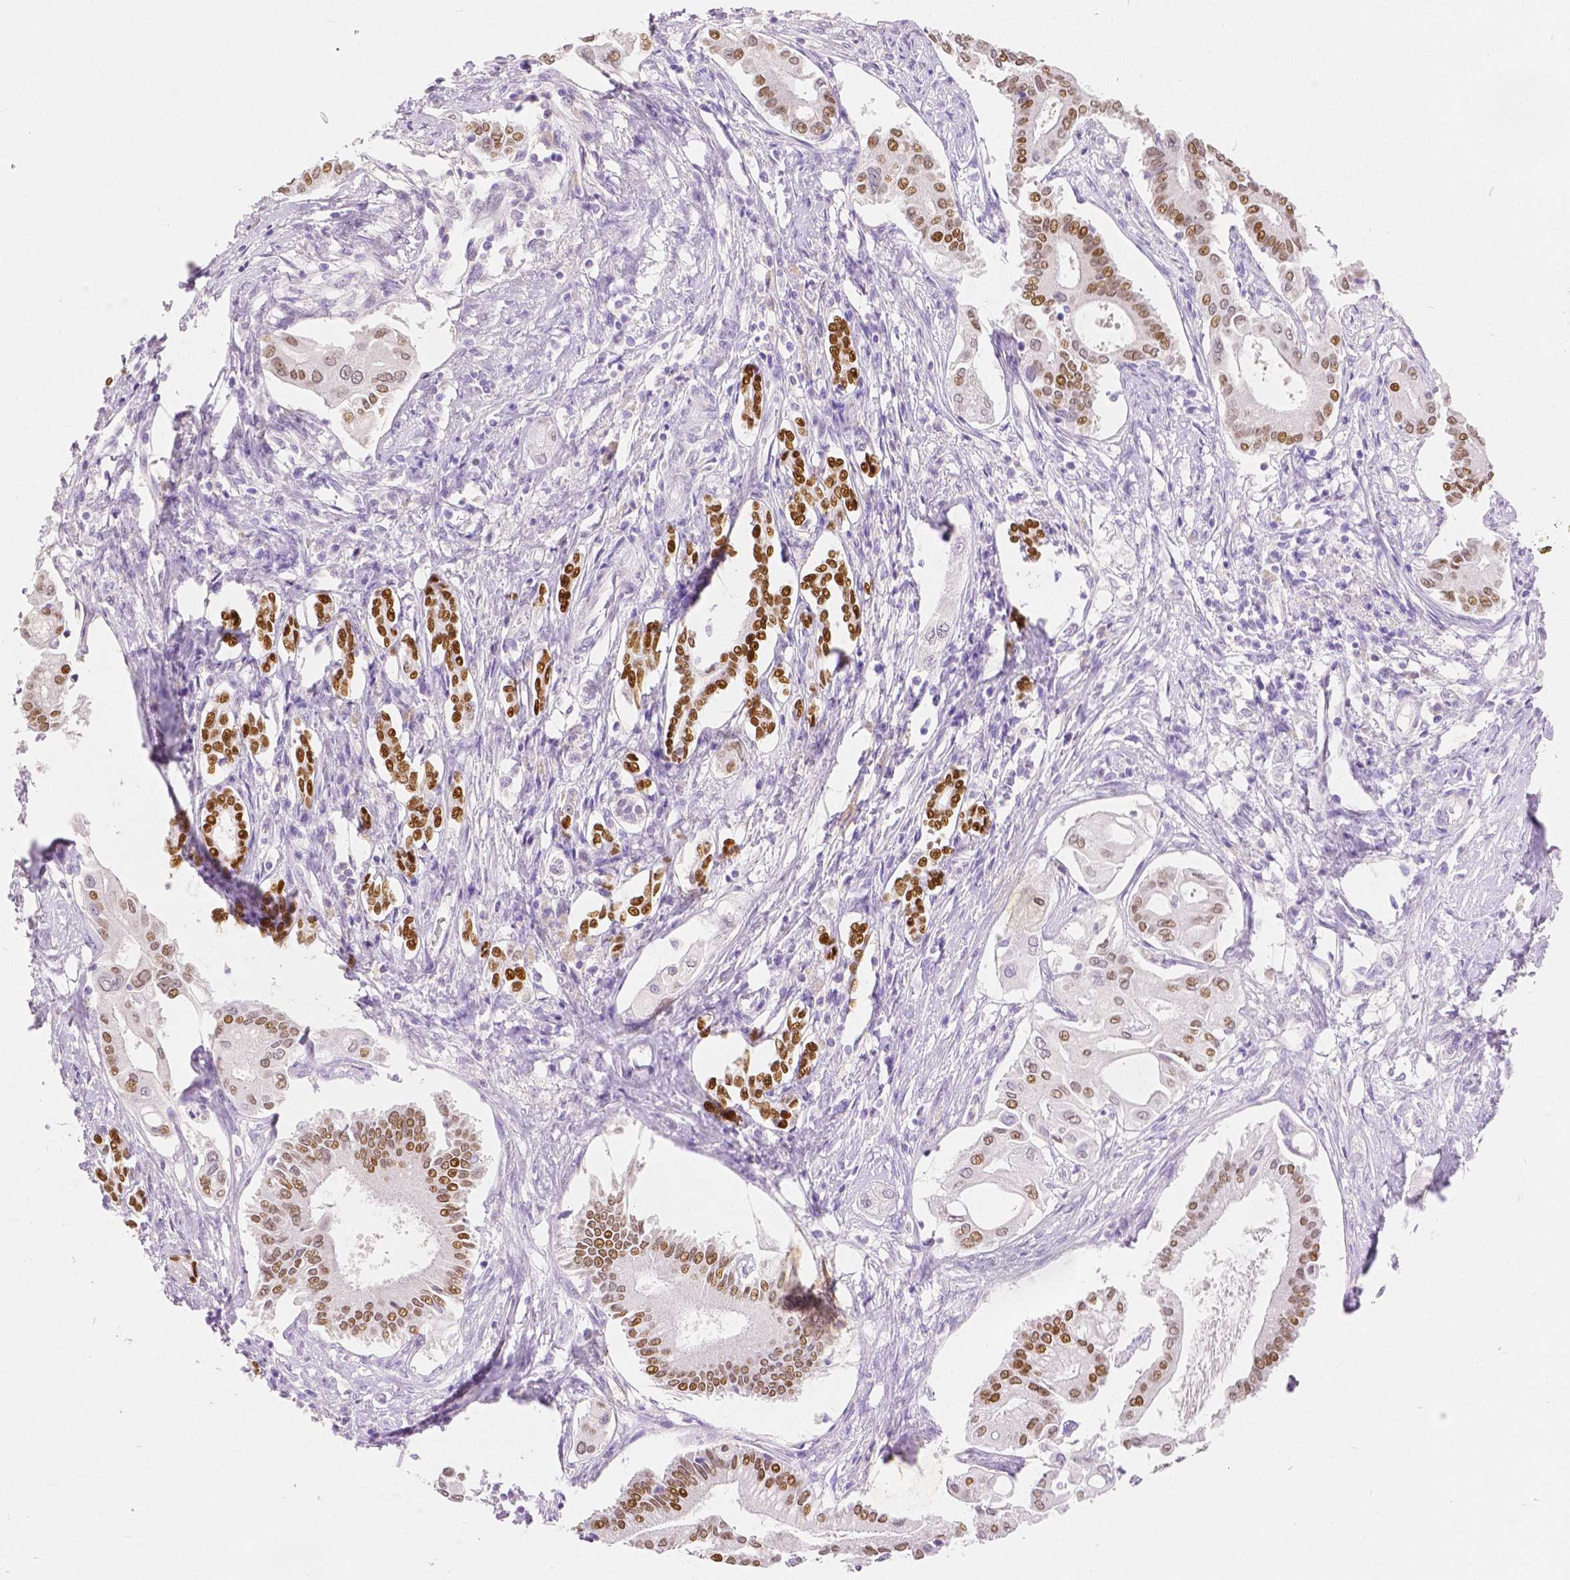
{"staining": {"intensity": "strong", "quantity": "25%-75%", "location": "nuclear"}, "tissue": "pancreatic cancer", "cell_type": "Tumor cells", "image_type": "cancer", "snomed": [{"axis": "morphology", "description": "Adenocarcinoma, NOS"}, {"axis": "topography", "description": "Pancreas"}], "caption": "Human adenocarcinoma (pancreatic) stained for a protein (brown) displays strong nuclear positive positivity in about 25%-75% of tumor cells.", "gene": "HNF1B", "patient": {"sex": "female", "age": 68}}